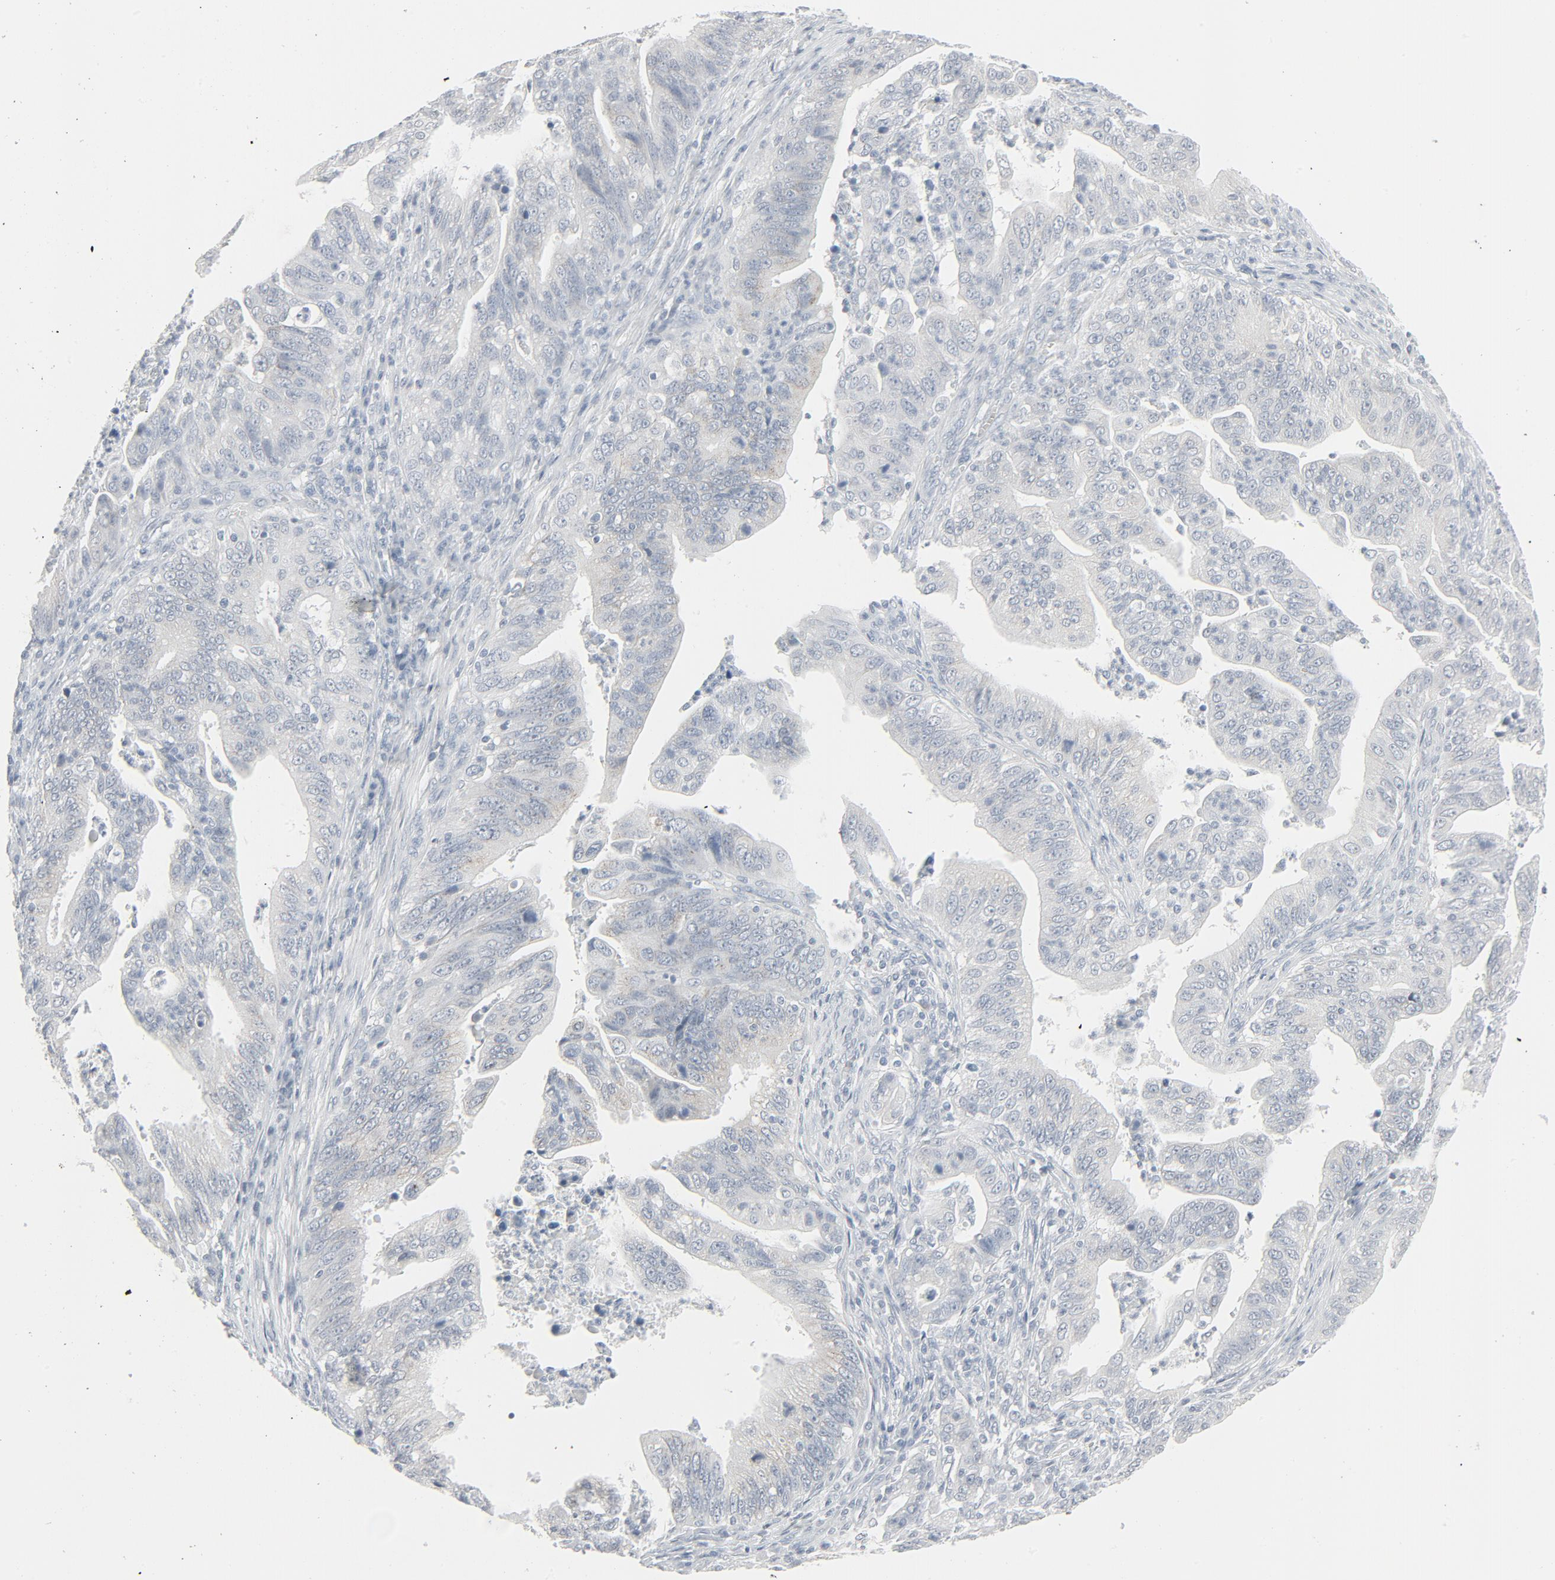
{"staining": {"intensity": "negative", "quantity": "none", "location": "none"}, "tissue": "stomach cancer", "cell_type": "Tumor cells", "image_type": "cancer", "snomed": [{"axis": "morphology", "description": "Adenocarcinoma, NOS"}, {"axis": "topography", "description": "Stomach, upper"}], "caption": "Tumor cells are negative for protein expression in human stomach cancer (adenocarcinoma).", "gene": "FGFR3", "patient": {"sex": "female", "age": 50}}